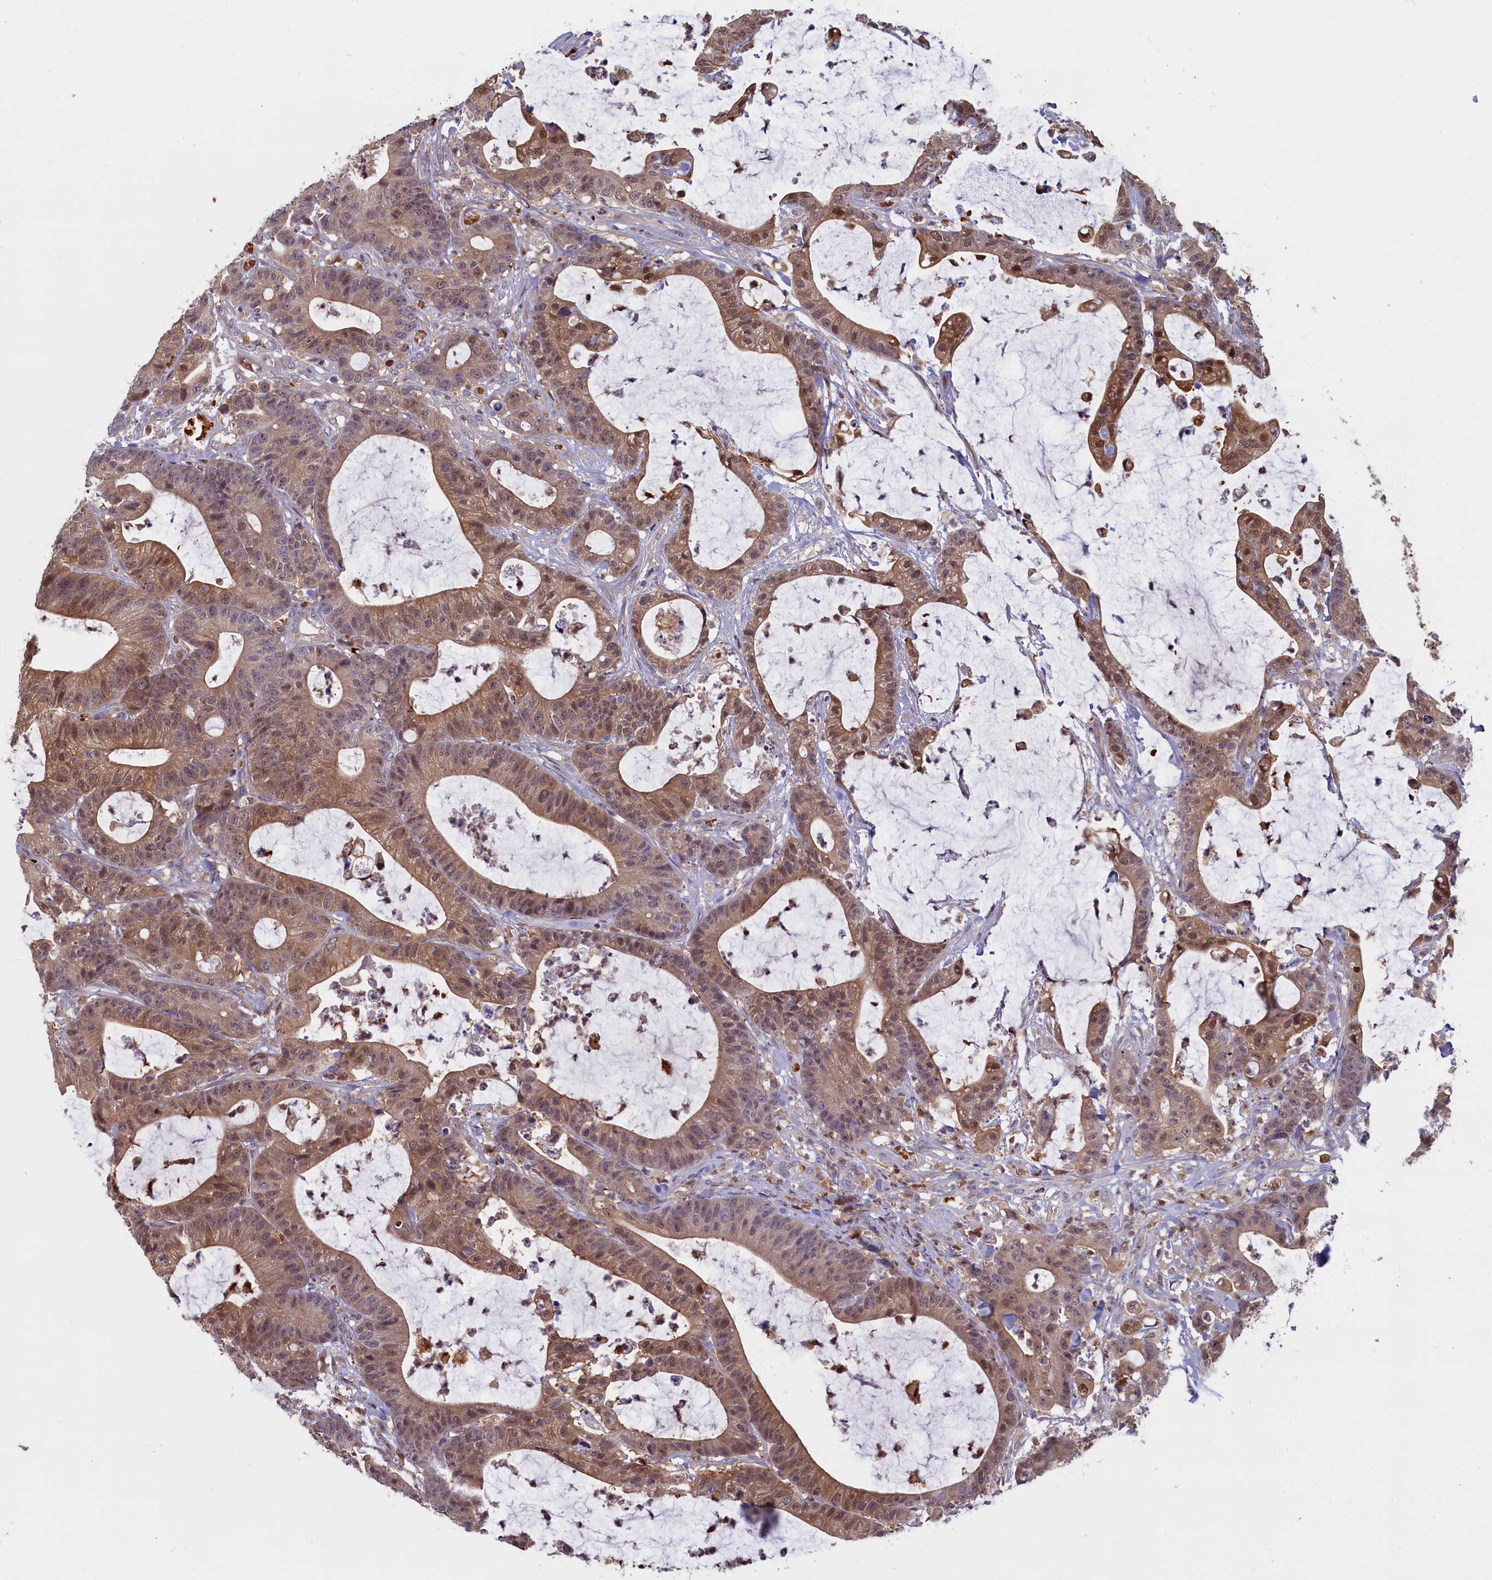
{"staining": {"intensity": "moderate", "quantity": ">75%", "location": "cytoplasmic/membranous,nuclear"}, "tissue": "colorectal cancer", "cell_type": "Tumor cells", "image_type": "cancer", "snomed": [{"axis": "morphology", "description": "Adenocarcinoma, NOS"}, {"axis": "topography", "description": "Colon"}], "caption": "Tumor cells display medium levels of moderate cytoplasmic/membranous and nuclear positivity in approximately >75% of cells in colorectal adenocarcinoma.", "gene": "BLVRB", "patient": {"sex": "female", "age": 84}}